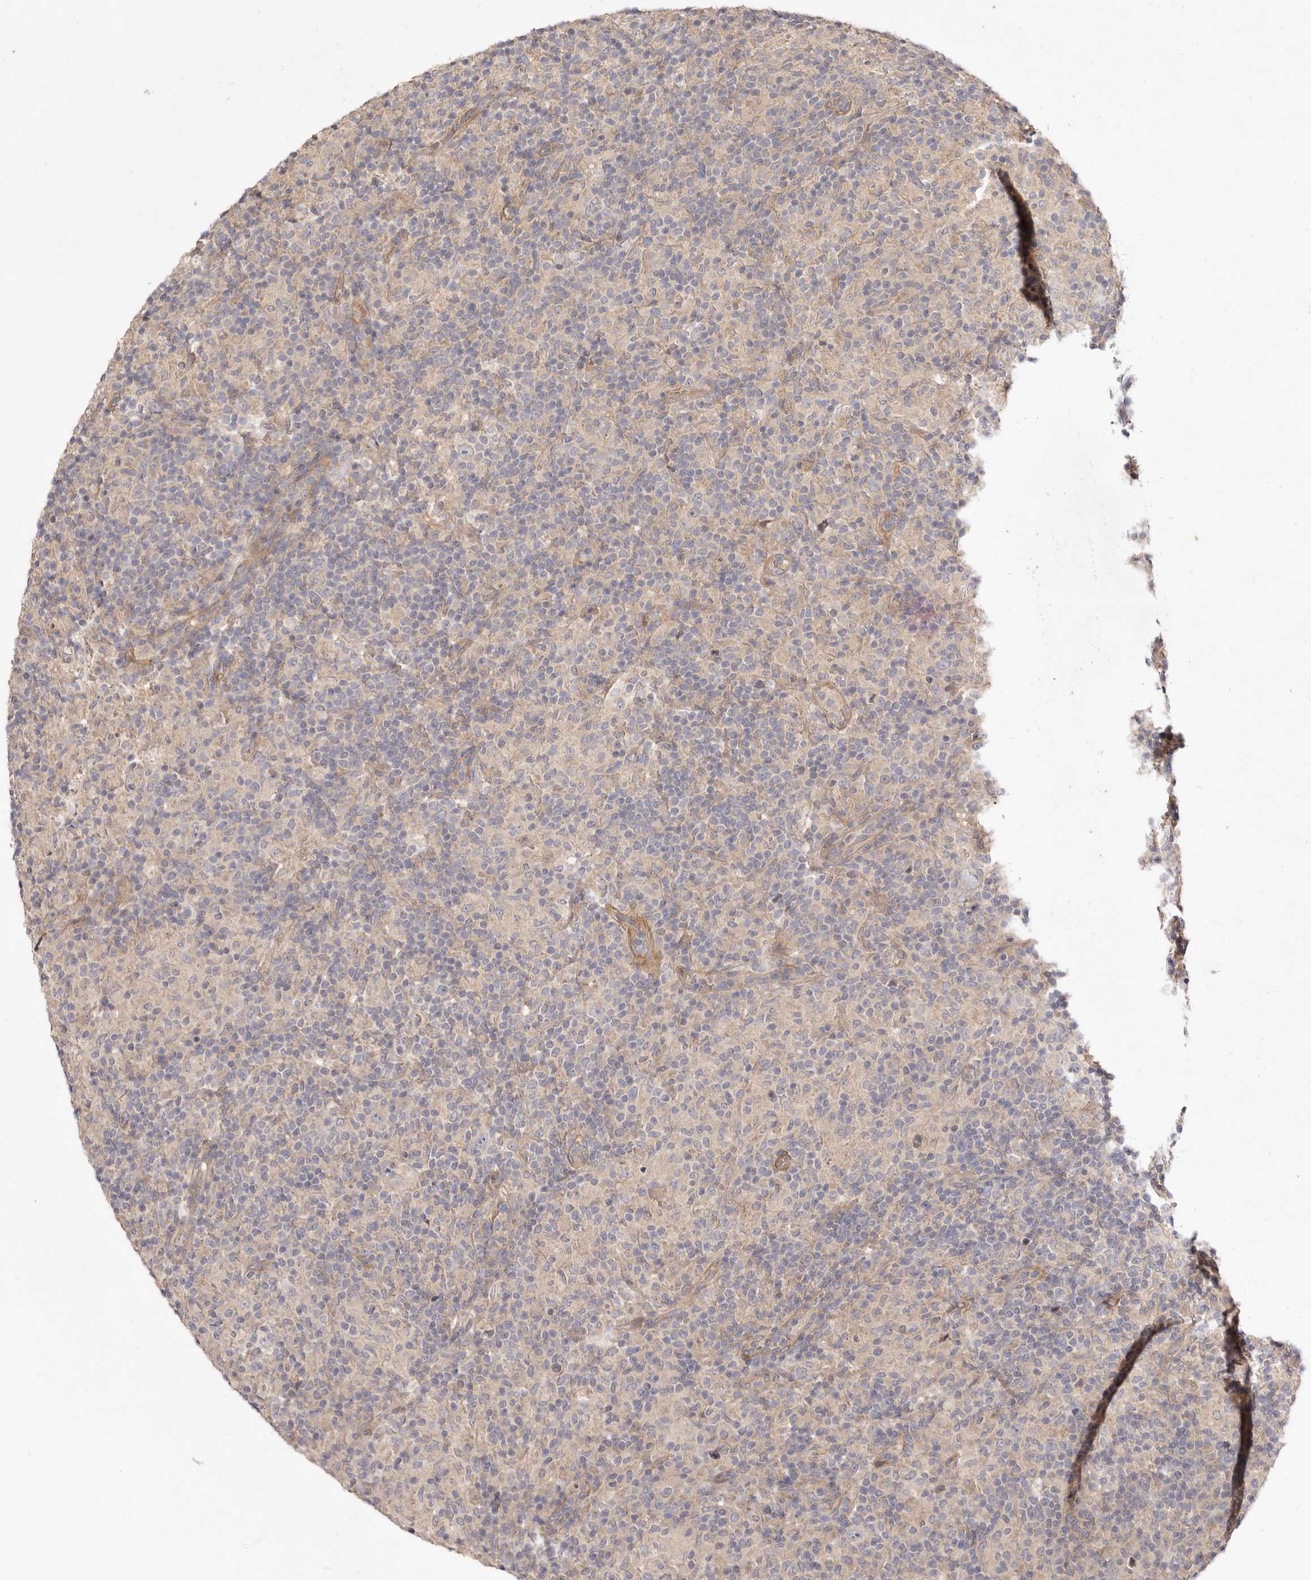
{"staining": {"intensity": "negative", "quantity": "none", "location": "none"}, "tissue": "lymphoma", "cell_type": "Tumor cells", "image_type": "cancer", "snomed": [{"axis": "morphology", "description": "Hodgkin's disease, NOS"}, {"axis": "topography", "description": "Lymph node"}], "caption": "An IHC histopathology image of Hodgkin's disease is shown. There is no staining in tumor cells of Hodgkin's disease.", "gene": "ADAMTS9", "patient": {"sex": "male", "age": 70}}